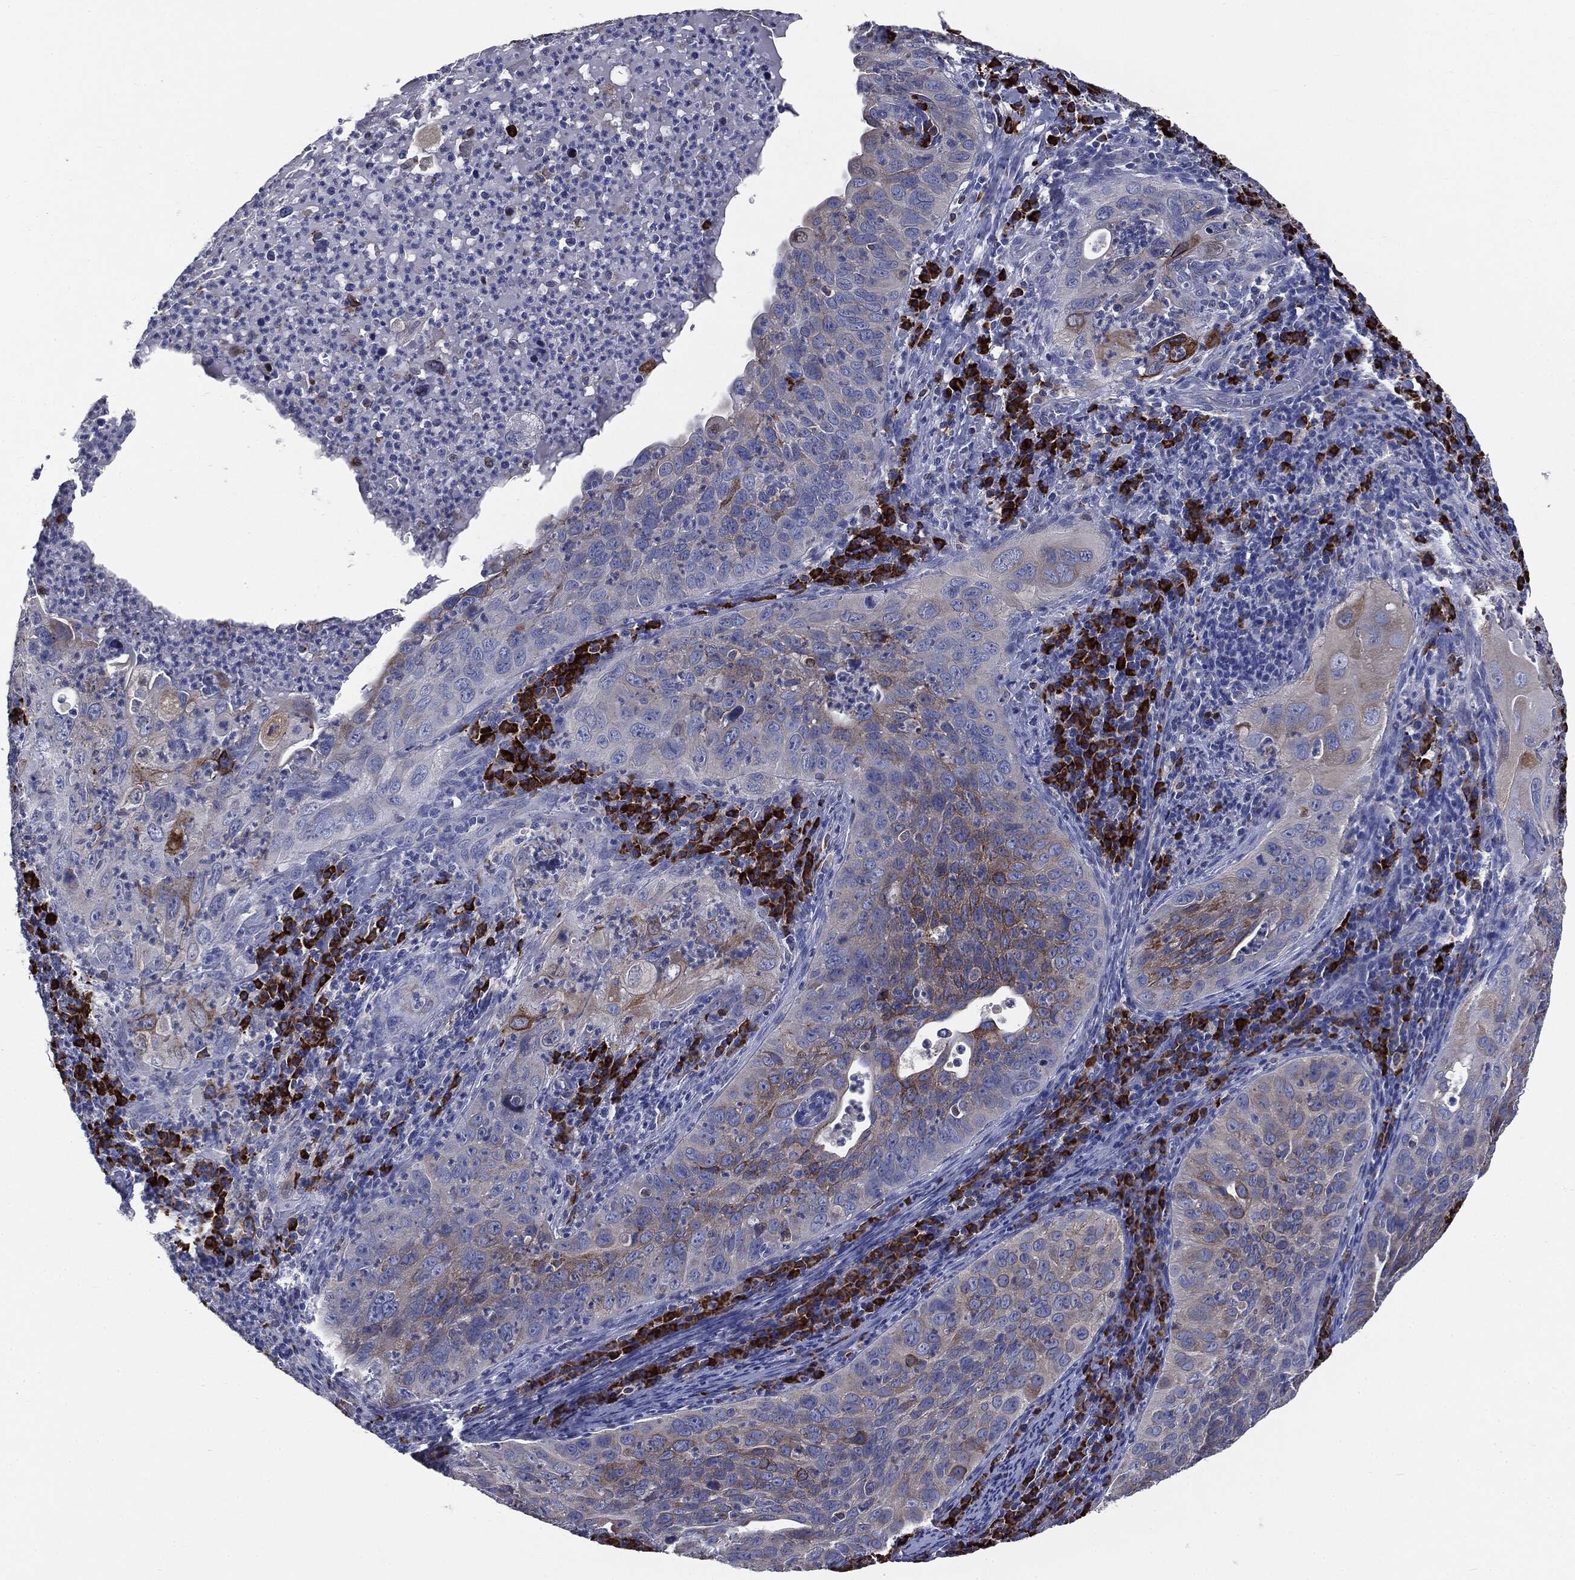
{"staining": {"intensity": "moderate", "quantity": "<25%", "location": "cytoplasmic/membranous"}, "tissue": "cervical cancer", "cell_type": "Tumor cells", "image_type": "cancer", "snomed": [{"axis": "morphology", "description": "Squamous cell carcinoma, NOS"}, {"axis": "topography", "description": "Cervix"}], "caption": "Immunohistochemical staining of cervical cancer displays low levels of moderate cytoplasmic/membranous protein staining in about <25% of tumor cells. Nuclei are stained in blue.", "gene": "PTGS2", "patient": {"sex": "female", "age": 26}}